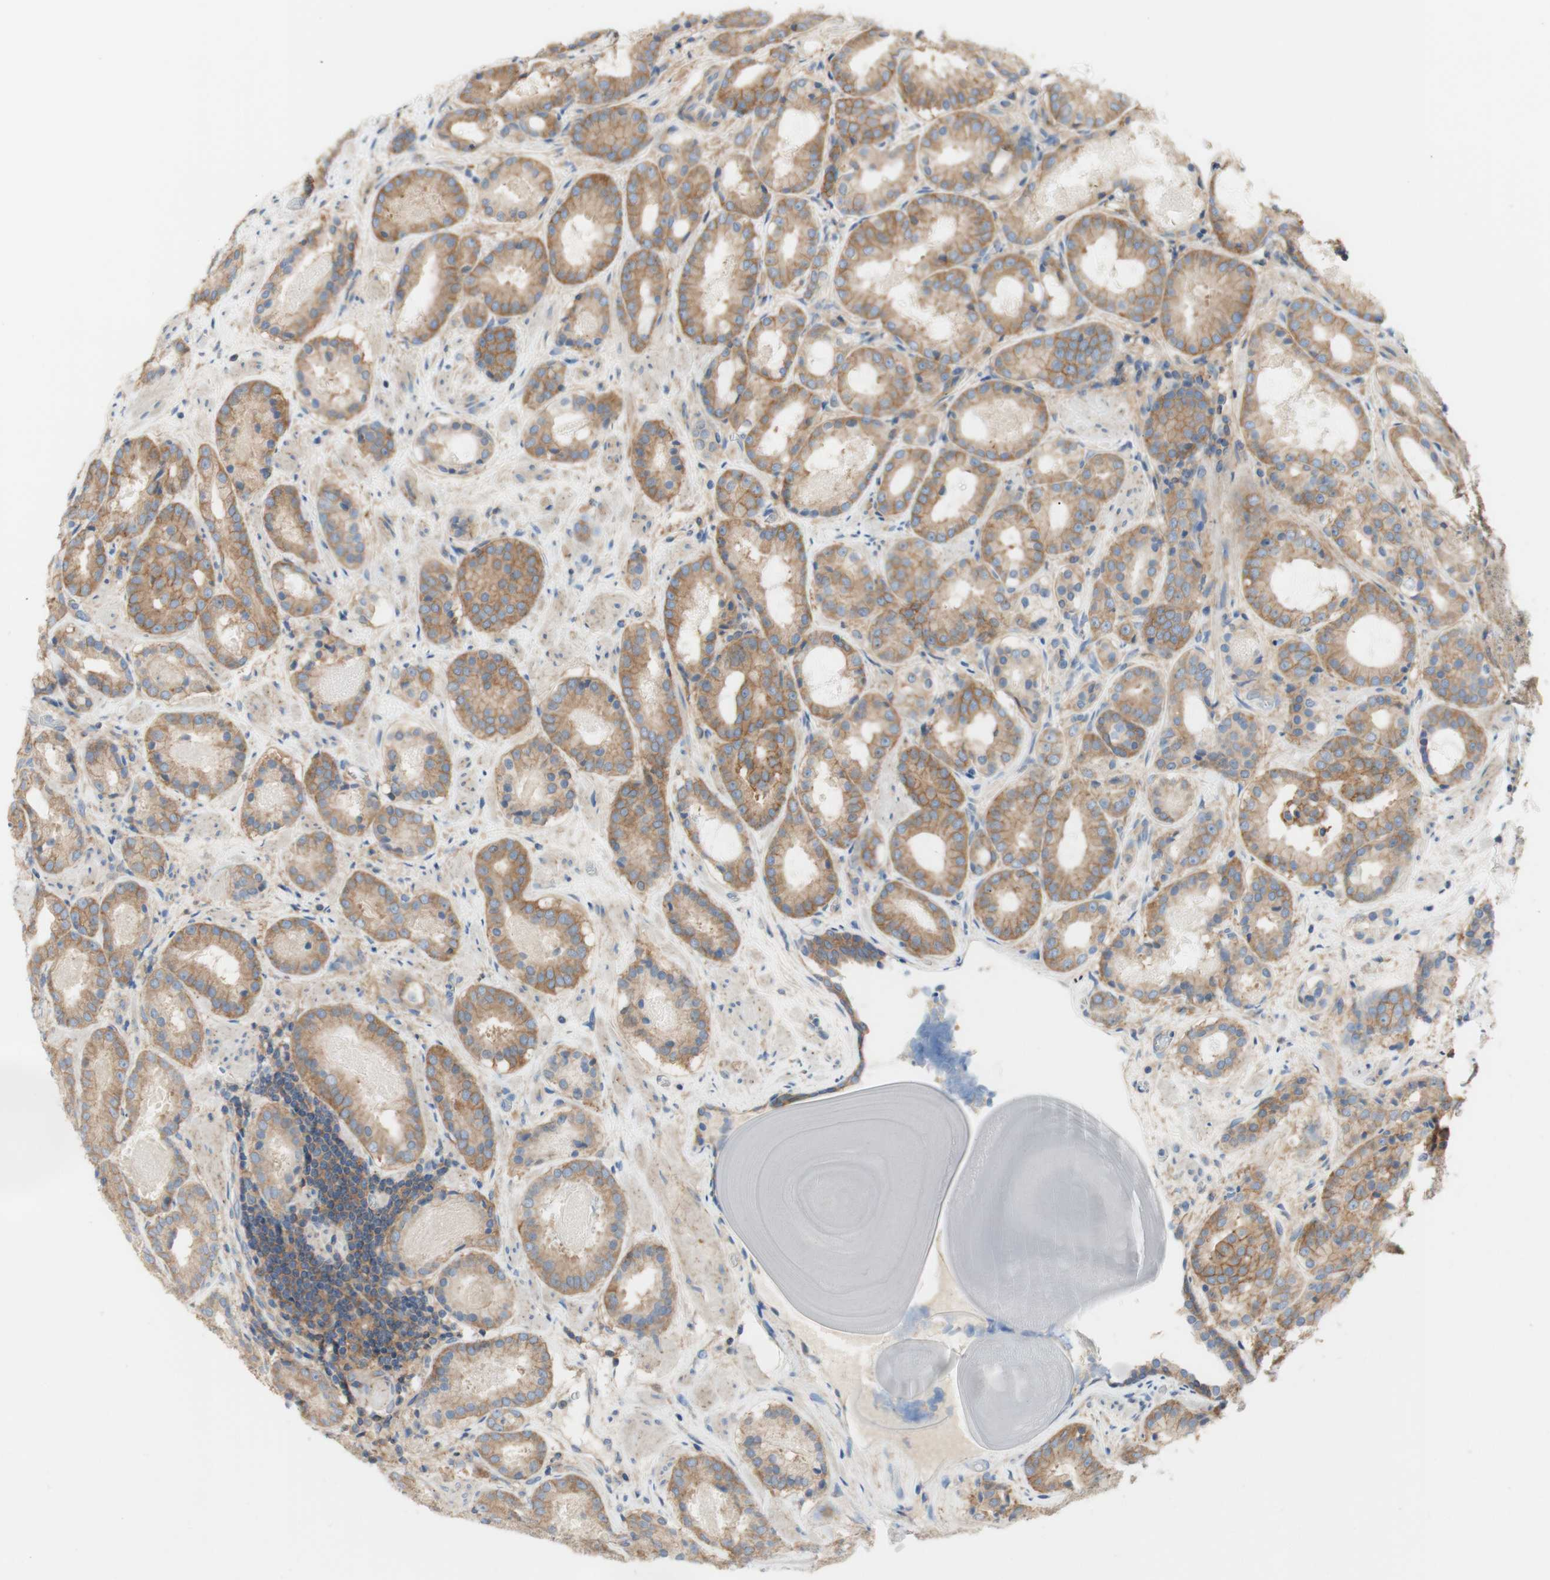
{"staining": {"intensity": "moderate", "quantity": ">75%", "location": "cytoplasmic/membranous"}, "tissue": "prostate cancer", "cell_type": "Tumor cells", "image_type": "cancer", "snomed": [{"axis": "morphology", "description": "Adenocarcinoma, Low grade"}, {"axis": "topography", "description": "Prostate"}], "caption": "Immunohistochemistry photomicrograph of neoplastic tissue: prostate cancer (low-grade adenocarcinoma) stained using IHC exhibits medium levels of moderate protein expression localized specifically in the cytoplasmic/membranous of tumor cells, appearing as a cytoplasmic/membranous brown color.", "gene": "ATP2B1", "patient": {"sex": "male", "age": 69}}